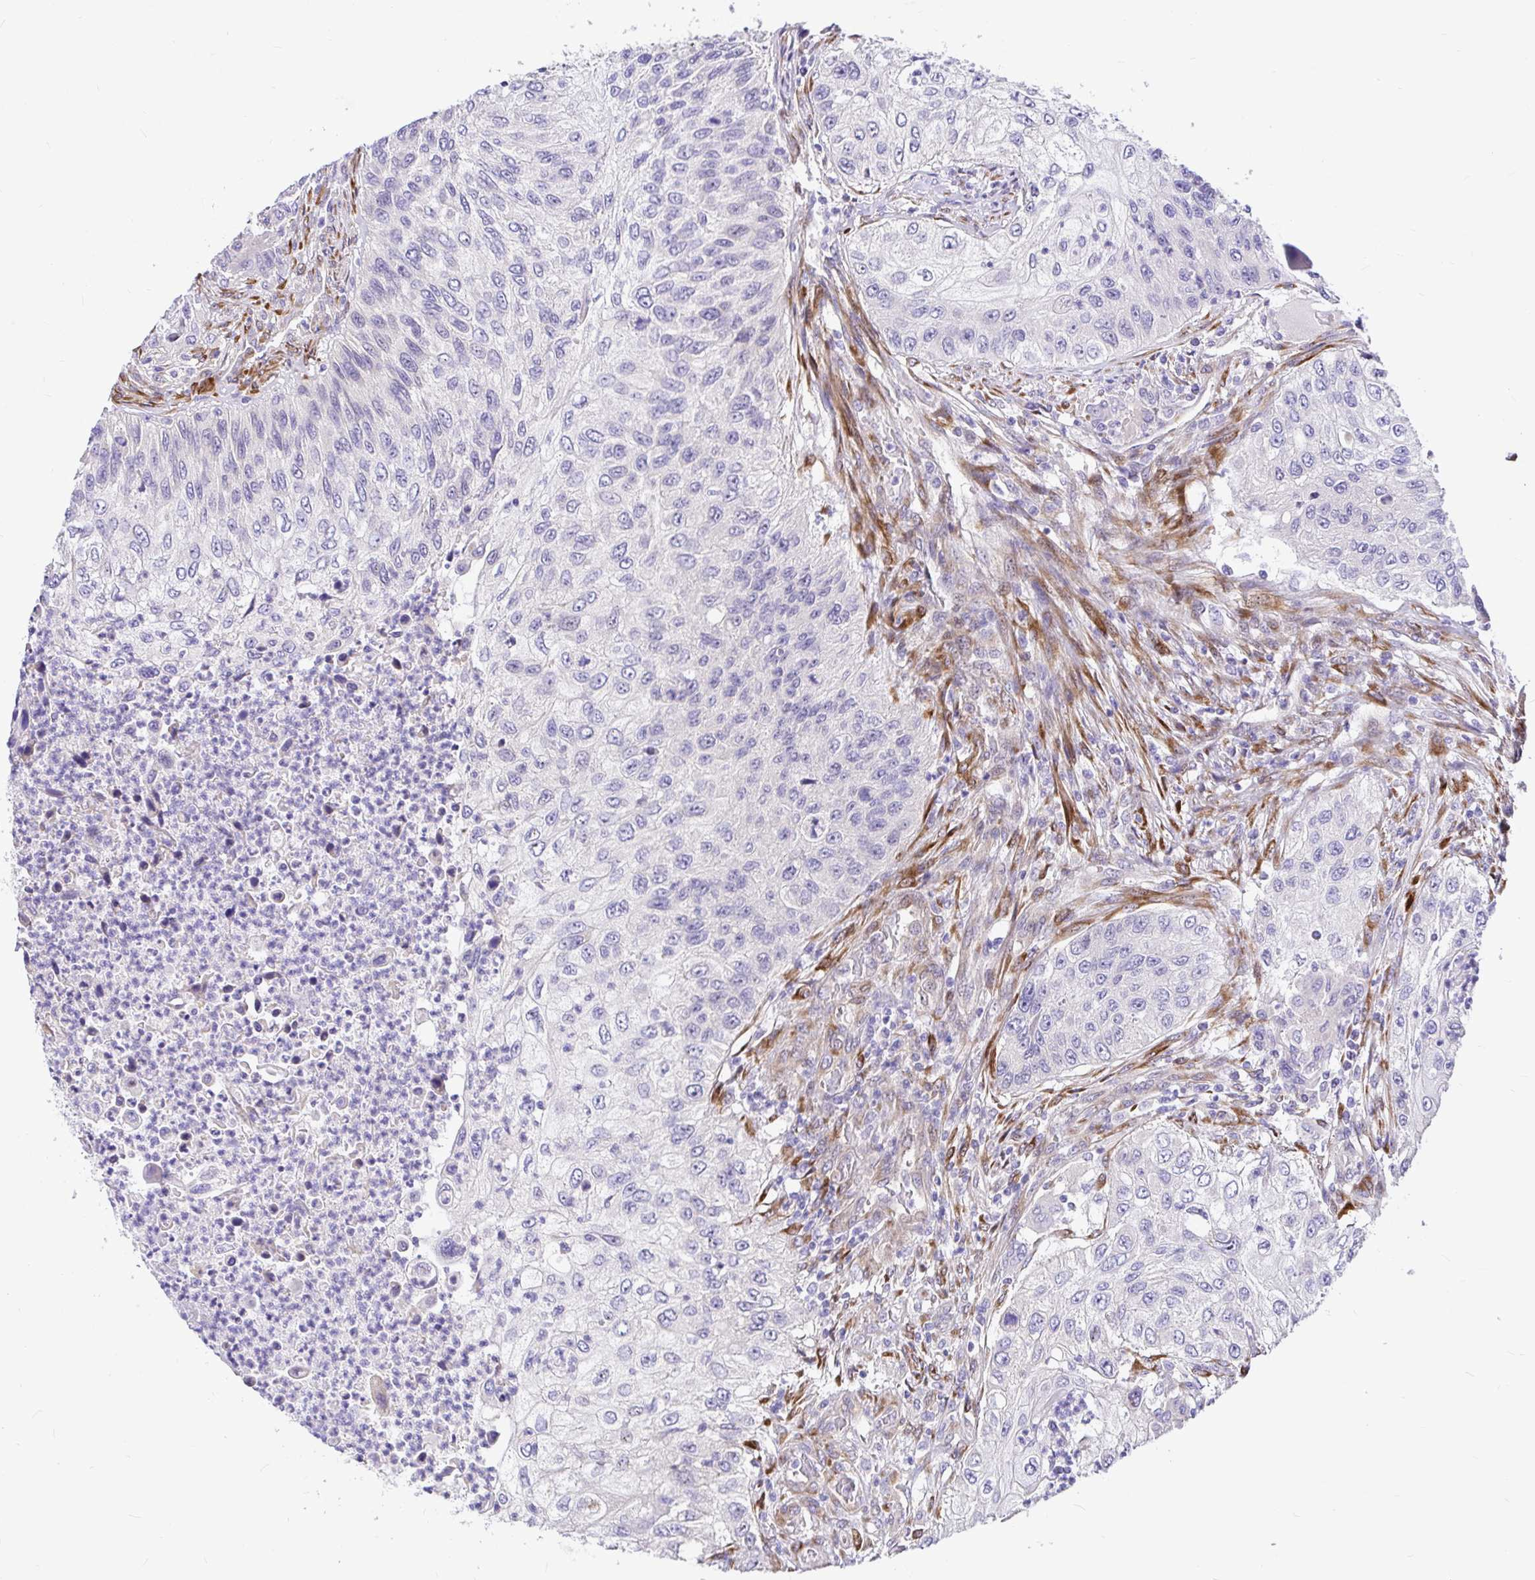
{"staining": {"intensity": "negative", "quantity": "none", "location": "none"}, "tissue": "urothelial cancer", "cell_type": "Tumor cells", "image_type": "cancer", "snomed": [{"axis": "morphology", "description": "Urothelial carcinoma, High grade"}, {"axis": "topography", "description": "Urinary bladder"}], "caption": "Tumor cells show no significant positivity in urothelial cancer.", "gene": "GABBR2", "patient": {"sex": "female", "age": 60}}